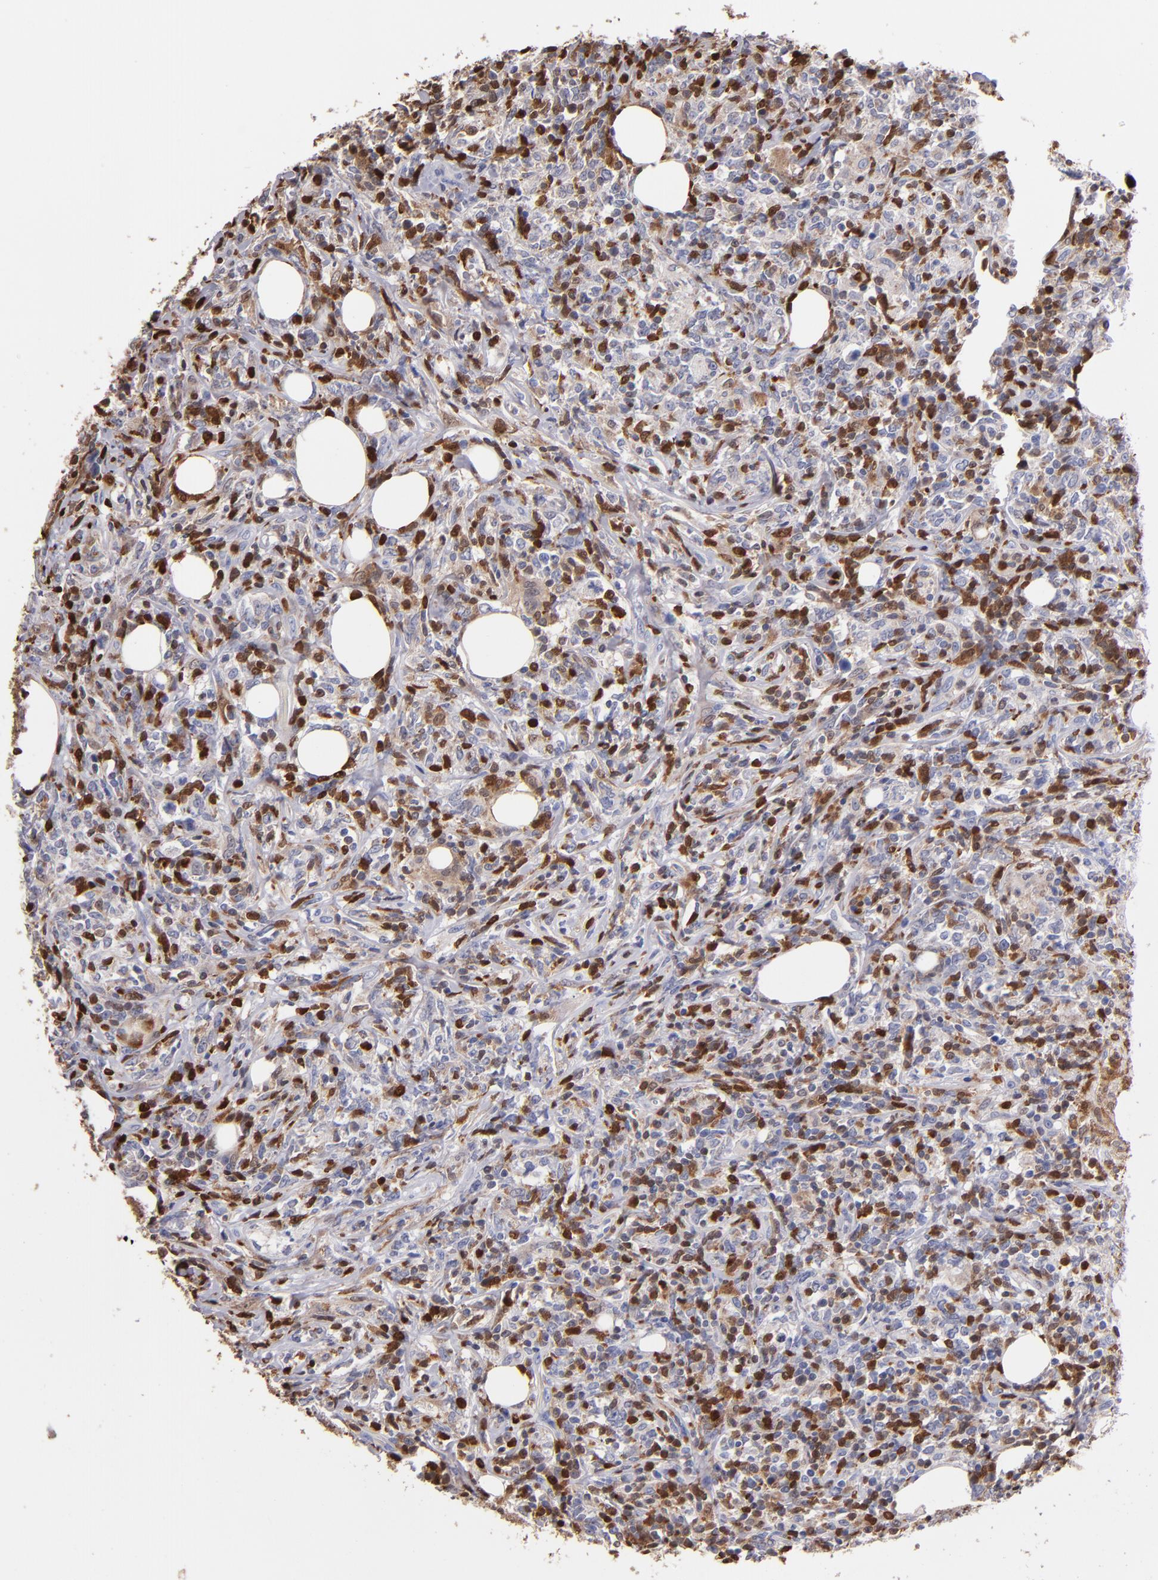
{"staining": {"intensity": "moderate", "quantity": "<25%", "location": "cytoplasmic/membranous,nuclear"}, "tissue": "lymphoma", "cell_type": "Tumor cells", "image_type": "cancer", "snomed": [{"axis": "morphology", "description": "Malignant lymphoma, non-Hodgkin's type, High grade"}, {"axis": "topography", "description": "Lymph node"}], "caption": "Lymphoma stained with DAB immunohistochemistry reveals low levels of moderate cytoplasmic/membranous and nuclear expression in approximately <25% of tumor cells.", "gene": "S100A4", "patient": {"sex": "female", "age": 84}}